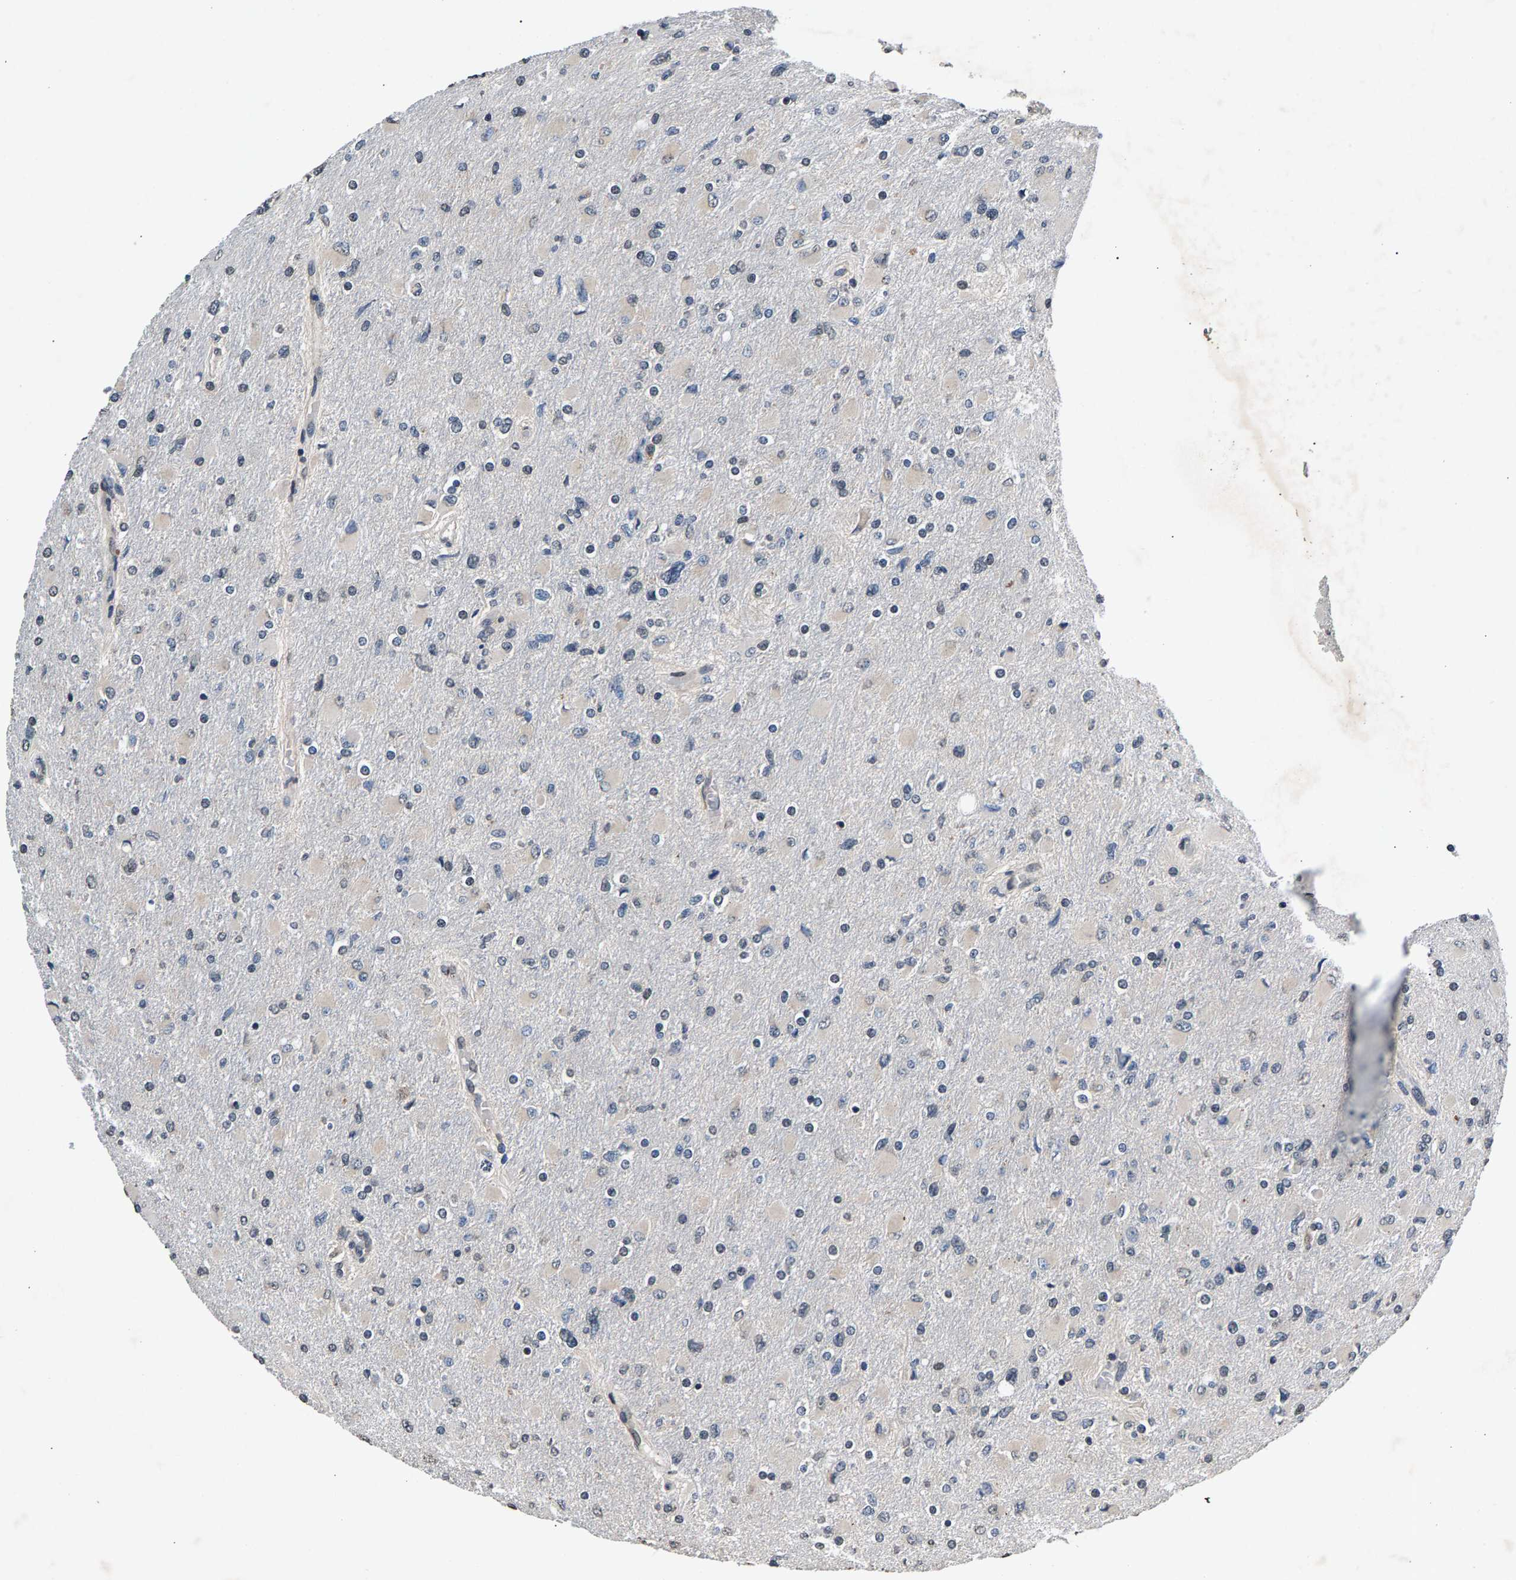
{"staining": {"intensity": "negative", "quantity": "none", "location": "none"}, "tissue": "glioma", "cell_type": "Tumor cells", "image_type": "cancer", "snomed": [{"axis": "morphology", "description": "Glioma, malignant, High grade"}, {"axis": "topography", "description": "Cerebral cortex"}], "caption": "Immunohistochemistry (IHC) photomicrograph of neoplastic tissue: human malignant high-grade glioma stained with DAB exhibits no significant protein positivity in tumor cells.", "gene": "RBM33", "patient": {"sex": "female", "age": 36}}